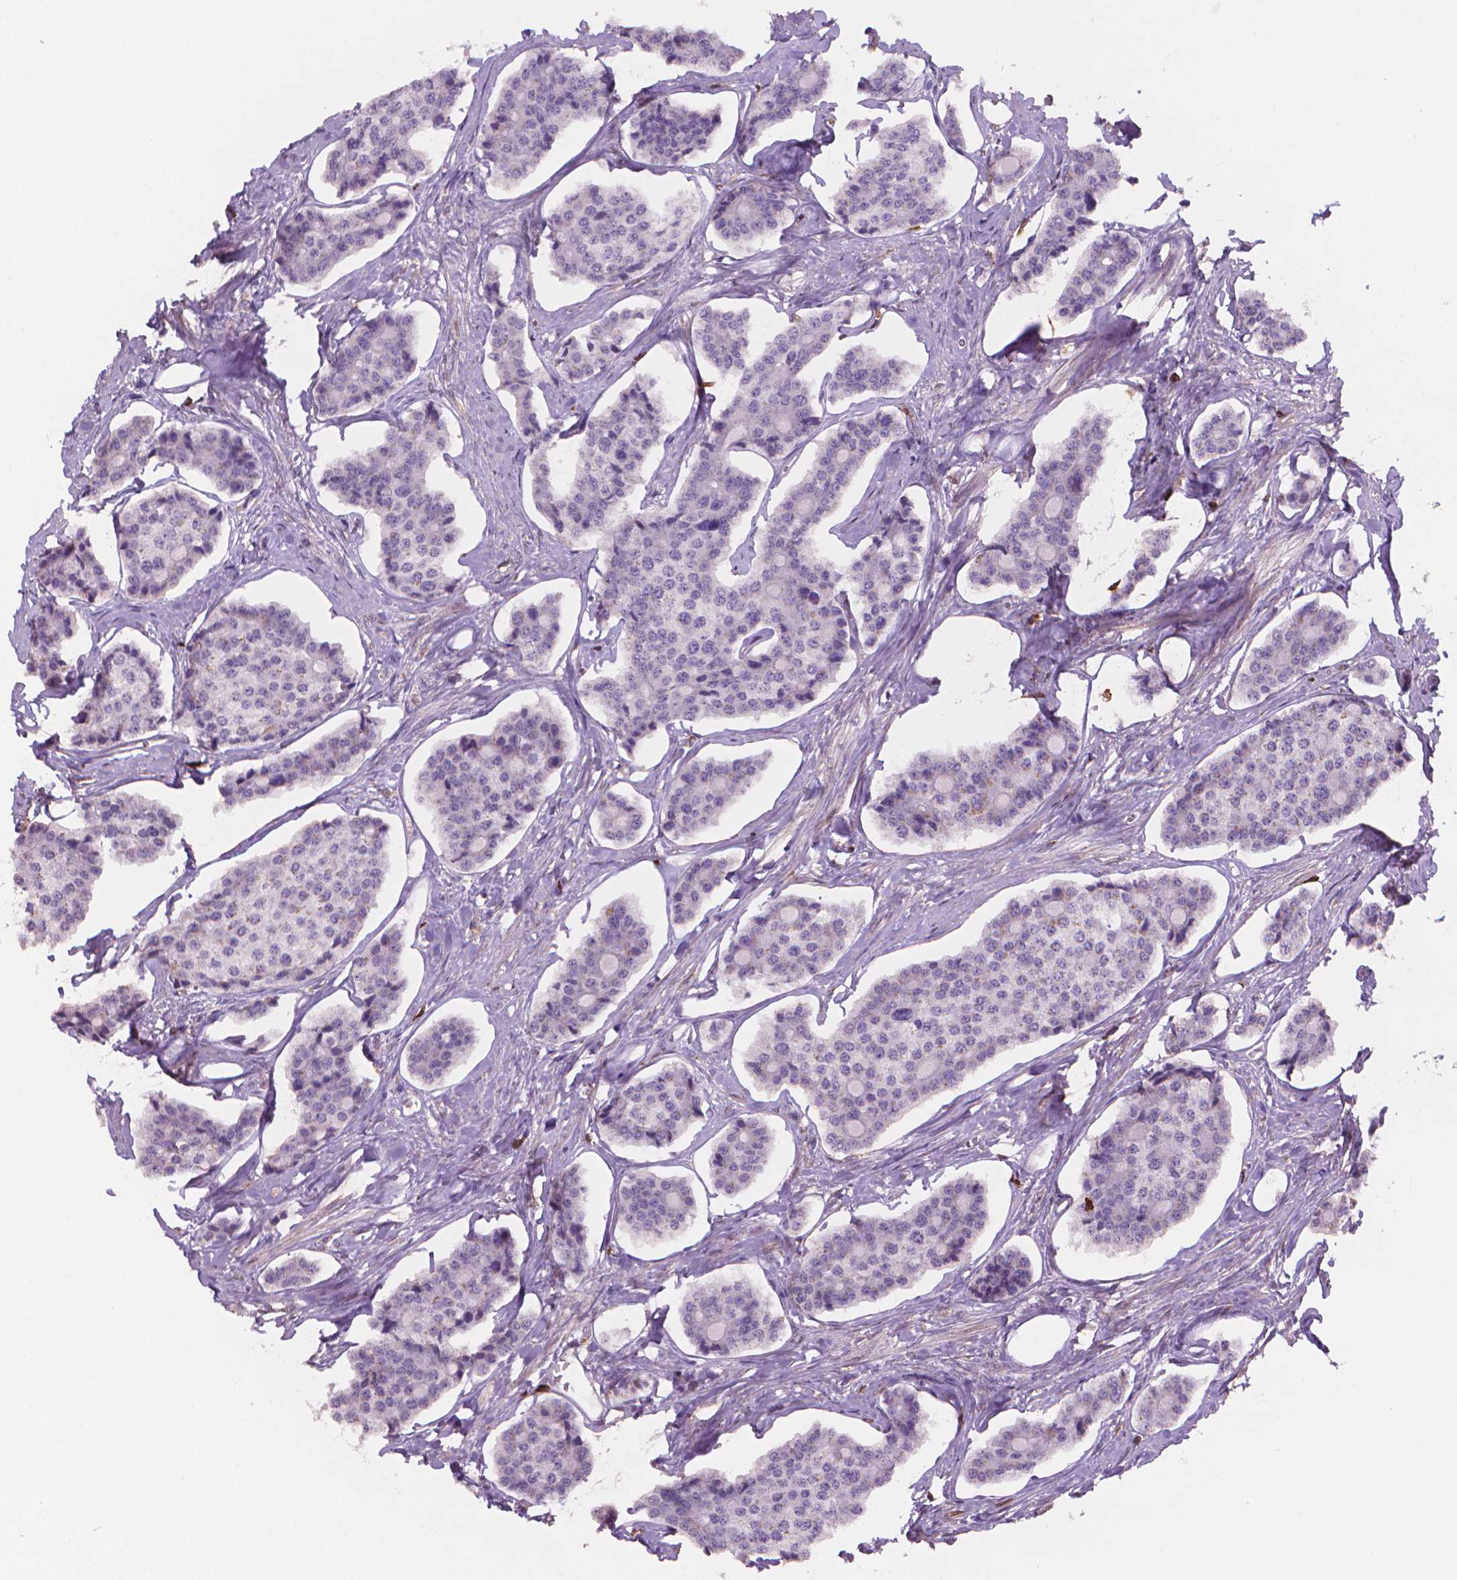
{"staining": {"intensity": "negative", "quantity": "none", "location": "none"}, "tissue": "carcinoid", "cell_type": "Tumor cells", "image_type": "cancer", "snomed": [{"axis": "morphology", "description": "Carcinoid, malignant, NOS"}, {"axis": "topography", "description": "Small intestine"}], "caption": "Immunohistochemical staining of human carcinoid shows no significant expression in tumor cells.", "gene": "BCL2", "patient": {"sex": "female", "age": 65}}